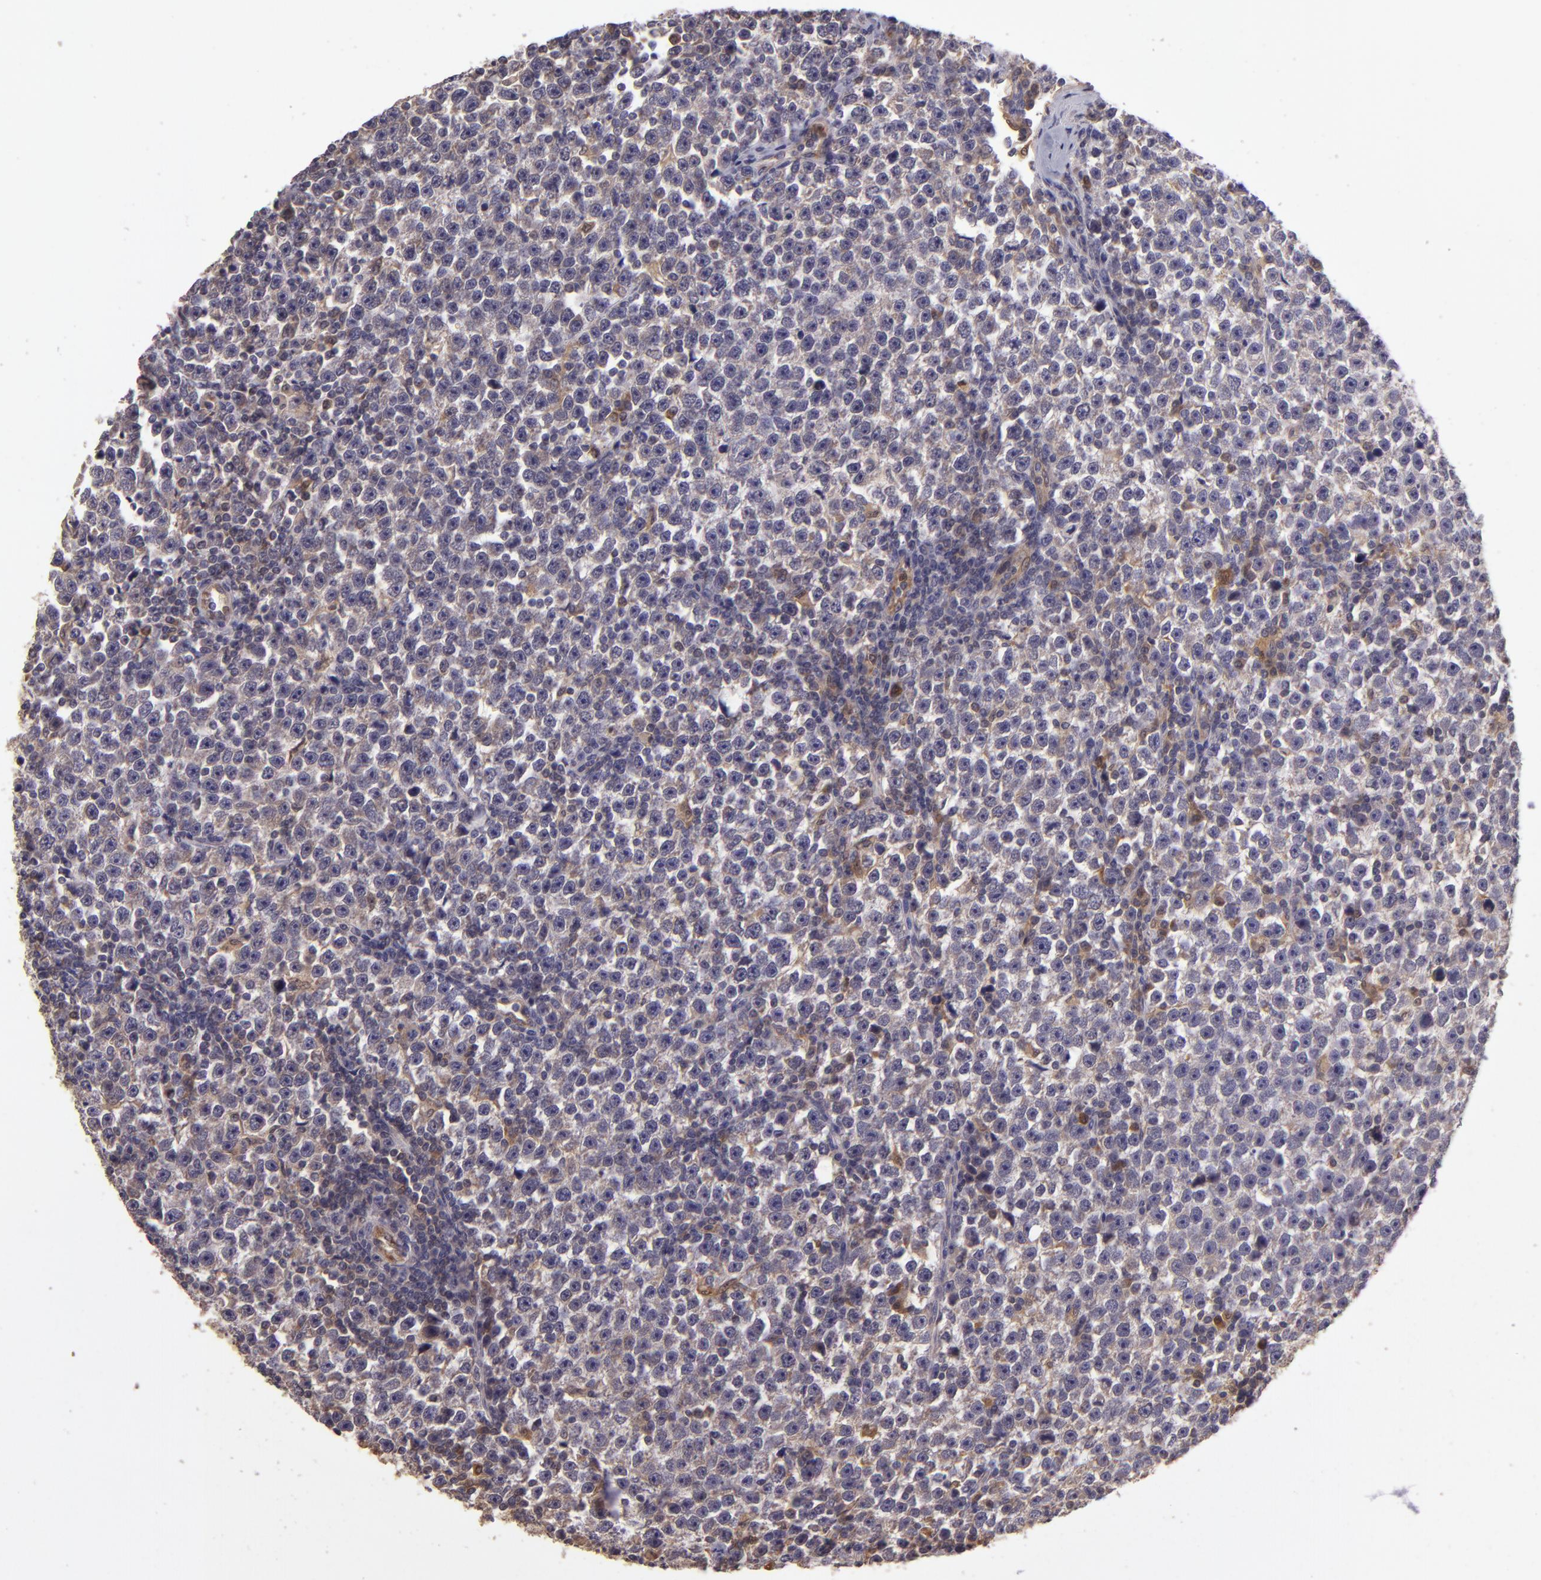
{"staining": {"intensity": "weak", "quantity": ">75%", "location": "cytoplasmic/membranous"}, "tissue": "testis cancer", "cell_type": "Tumor cells", "image_type": "cancer", "snomed": [{"axis": "morphology", "description": "Seminoma, NOS"}, {"axis": "topography", "description": "Testis"}], "caption": "Testis cancer stained with a brown dye exhibits weak cytoplasmic/membranous positive positivity in about >75% of tumor cells.", "gene": "FHIT", "patient": {"sex": "male", "age": 43}}